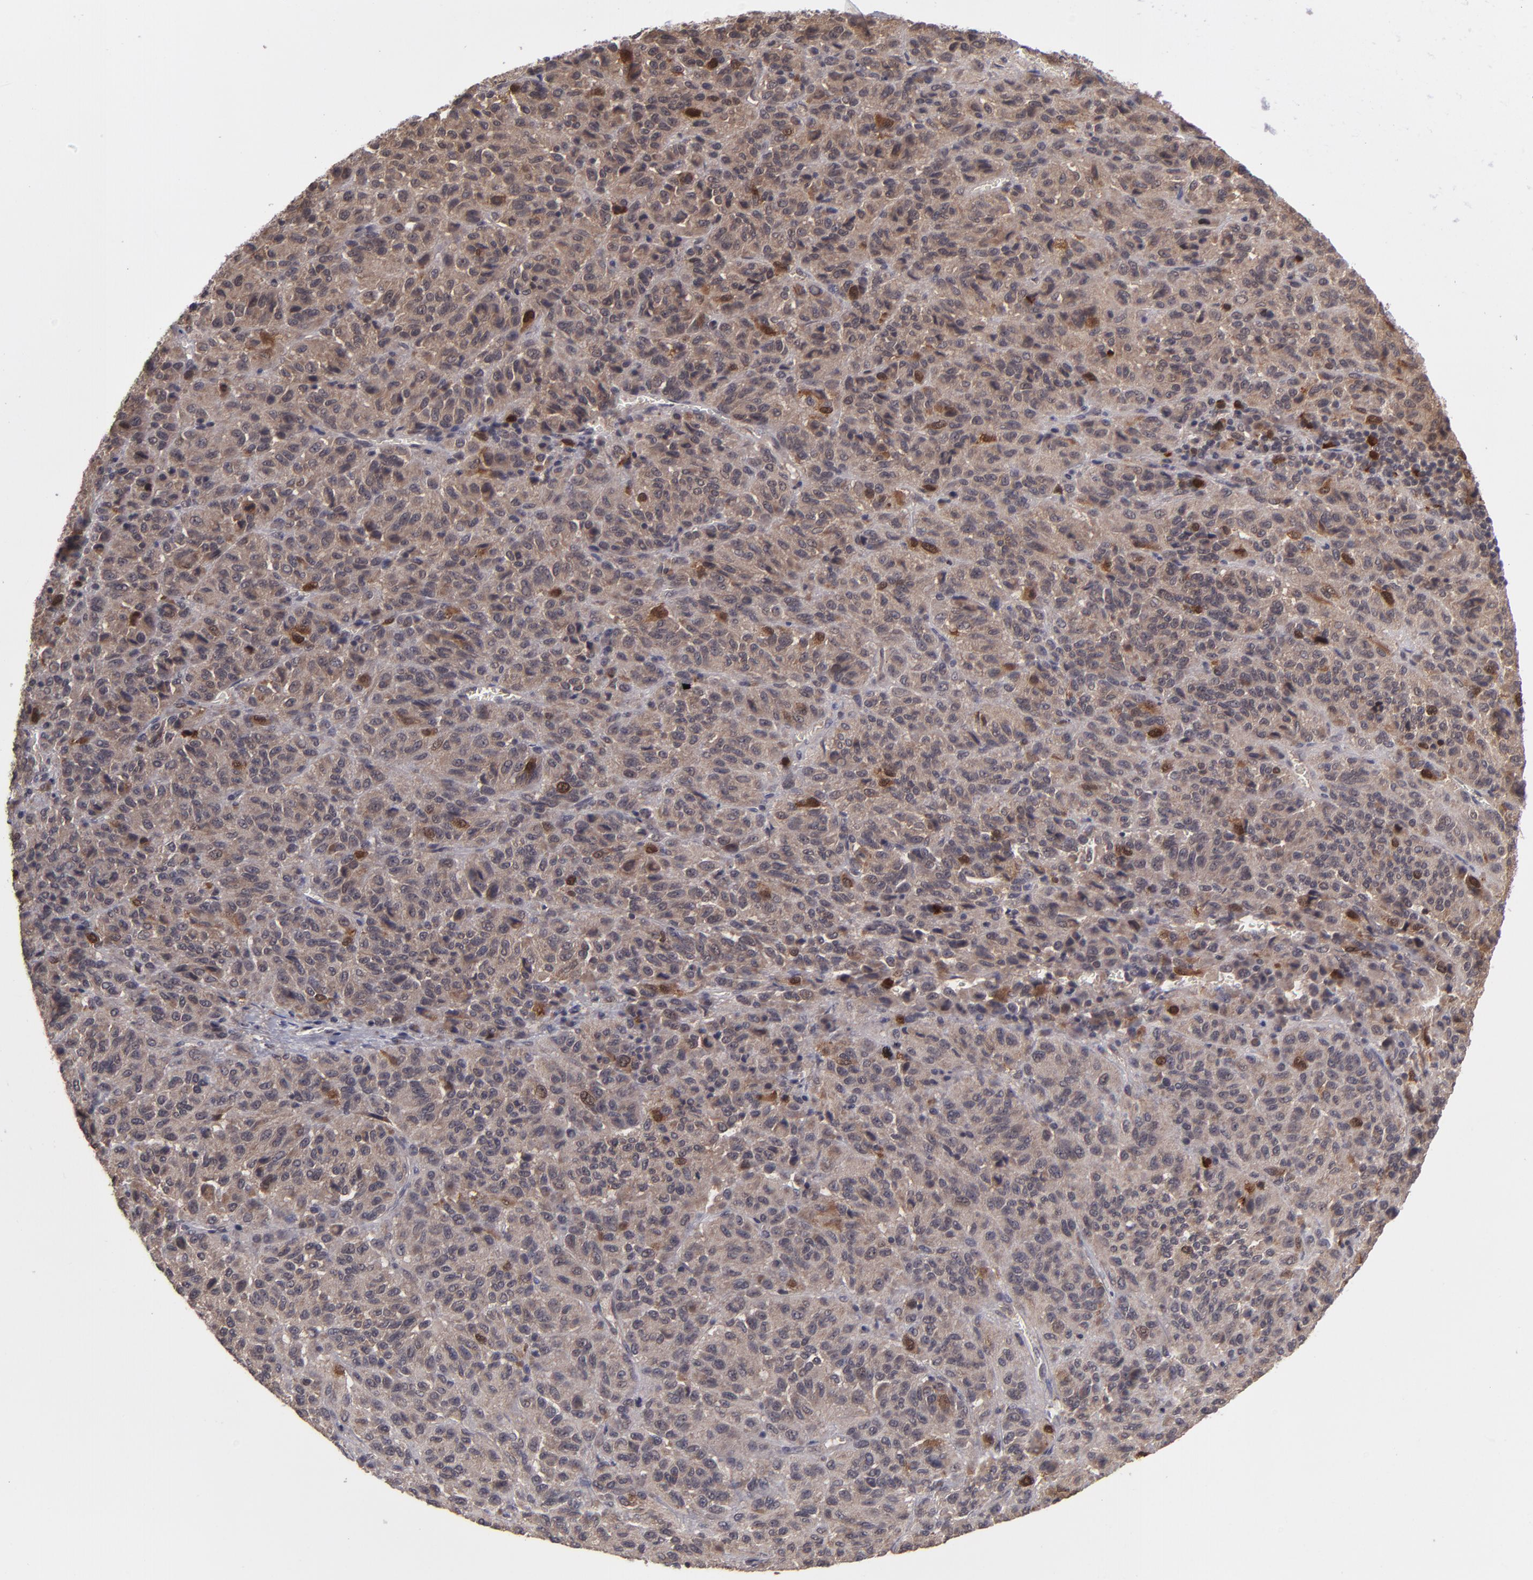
{"staining": {"intensity": "moderate", "quantity": "25%-75%", "location": "cytoplasmic/membranous"}, "tissue": "melanoma", "cell_type": "Tumor cells", "image_type": "cancer", "snomed": [{"axis": "morphology", "description": "Malignant melanoma, Metastatic site"}, {"axis": "topography", "description": "Lung"}], "caption": "Immunohistochemistry (IHC) micrograph of melanoma stained for a protein (brown), which reveals medium levels of moderate cytoplasmic/membranous staining in approximately 25%-75% of tumor cells.", "gene": "TYMS", "patient": {"sex": "male", "age": 64}}